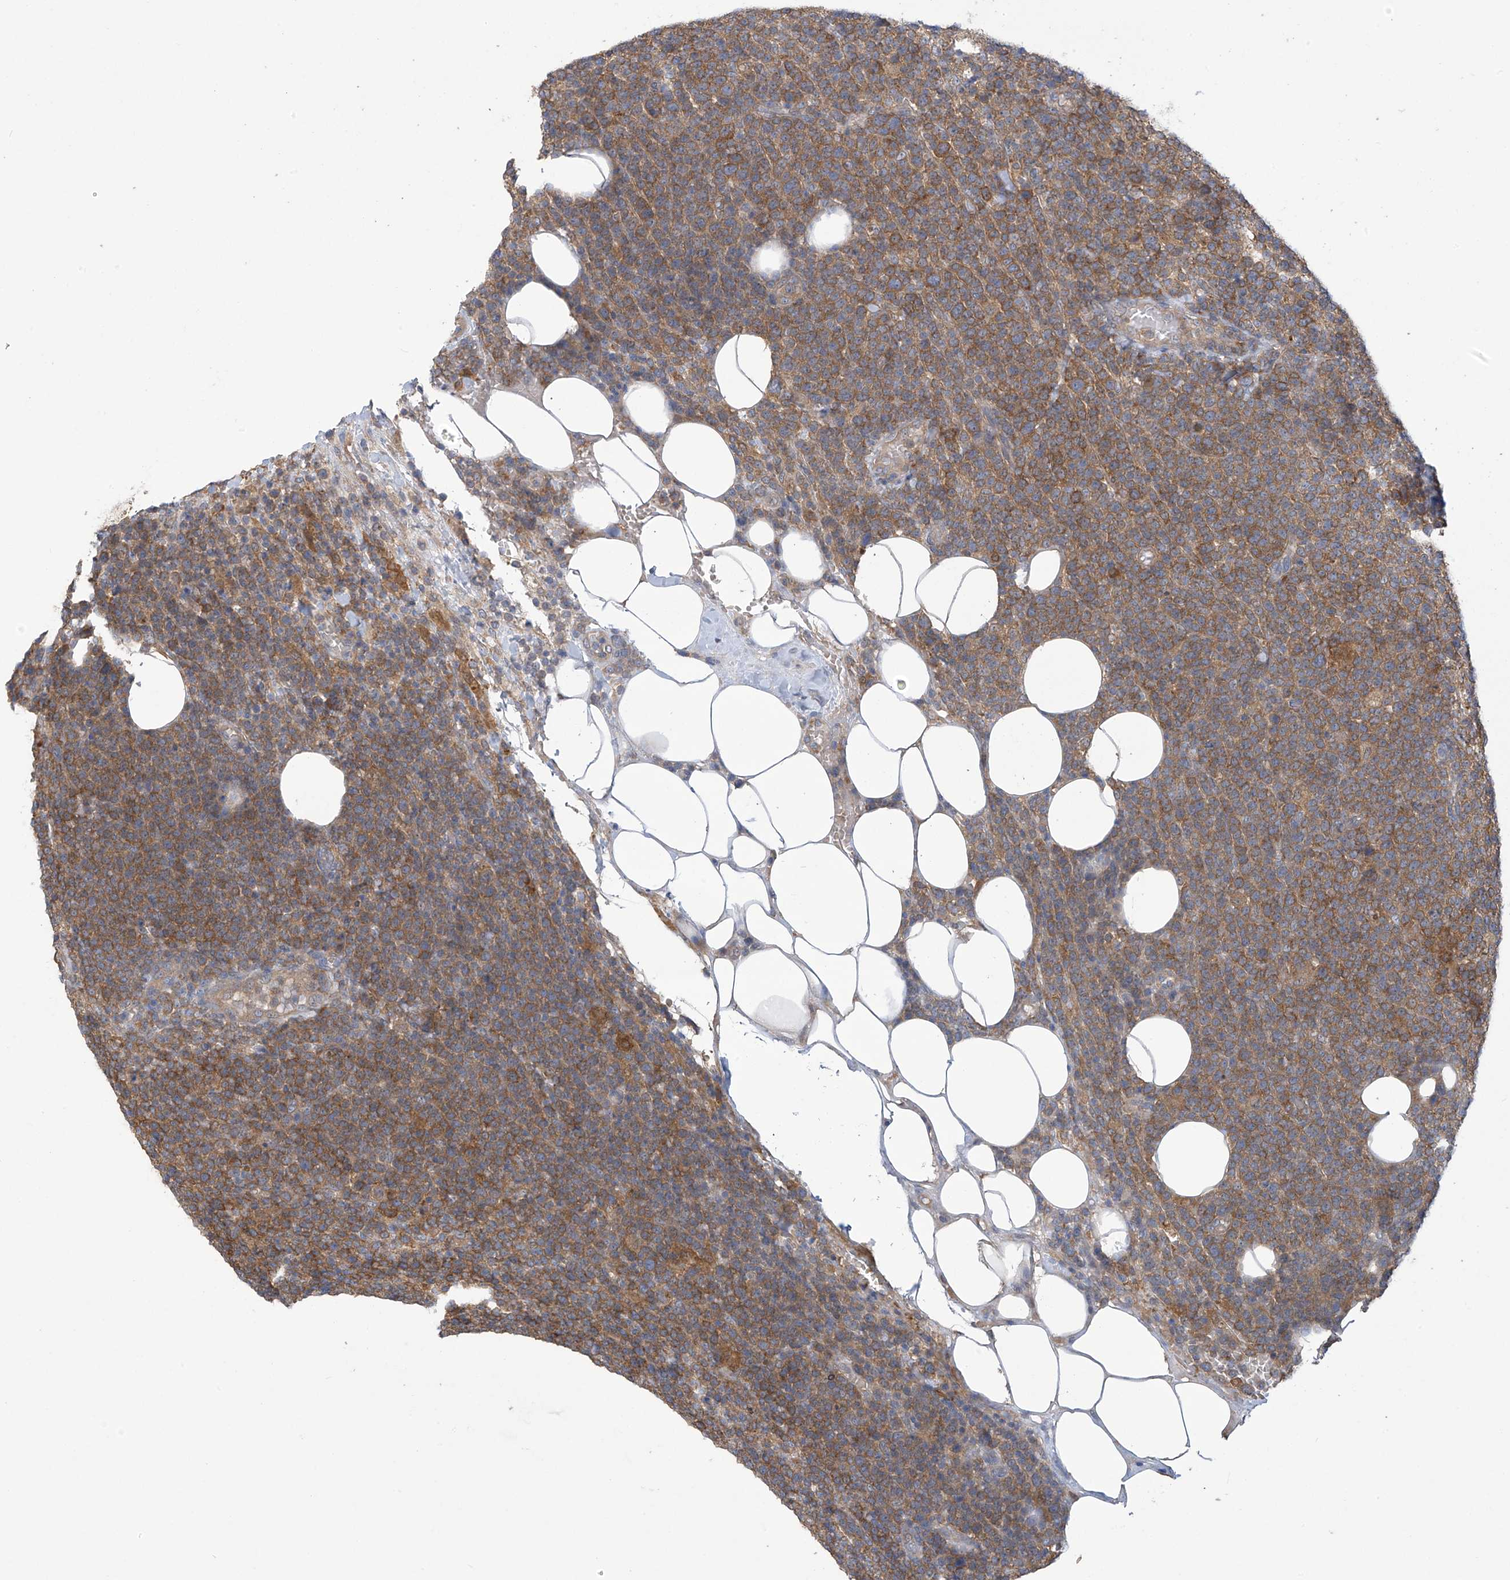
{"staining": {"intensity": "moderate", "quantity": ">75%", "location": "cytoplasmic/membranous"}, "tissue": "lymphoma", "cell_type": "Tumor cells", "image_type": "cancer", "snomed": [{"axis": "morphology", "description": "Malignant lymphoma, non-Hodgkin's type, High grade"}, {"axis": "topography", "description": "Lymph node"}], "caption": "The micrograph exhibits a brown stain indicating the presence of a protein in the cytoplasmic/membranous of tumor cells in lymphoma.", "gene": "ADI1", "patient": {"sex": "male", "age": 61}}